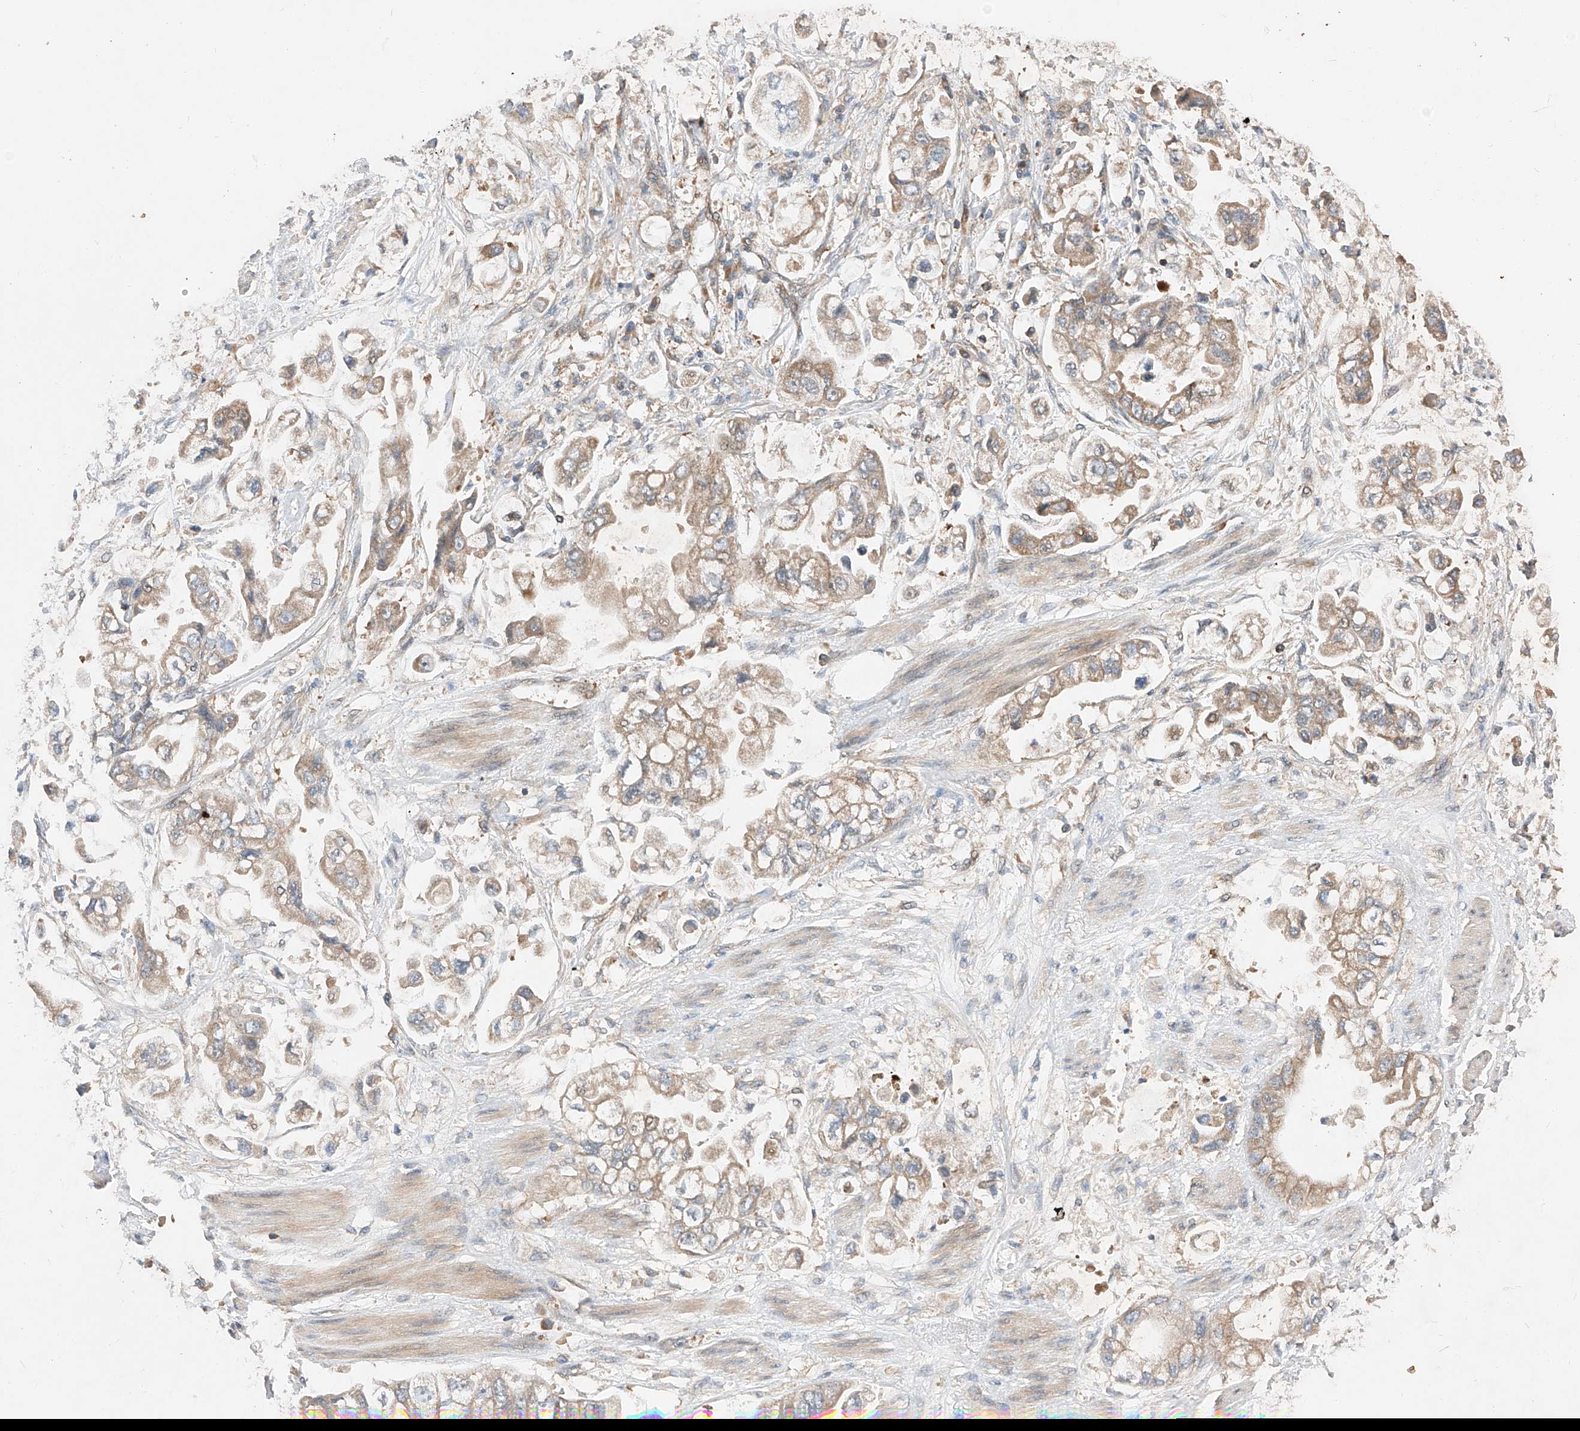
{"staining": {"intensity": "weak", "quantity": ">75%", "location": "cytoplasmic/membranous"}, "tissue": "stomach cancer", "cell_type": "Tumor cells", "image_type": "cancer", "snomed": [{"axis": "morphology", "description": "Adenocarcinoma, NOS"}, {"axis": "topography", "description": "Stomach"}], "caption": "Stomach adenocarcinoma tissue shows weak cytoplasmic/membranous positivity in approximately >75% of tumor cells", "gene": "RUSC1", "patient": {"sex": "male", "age": 62}}